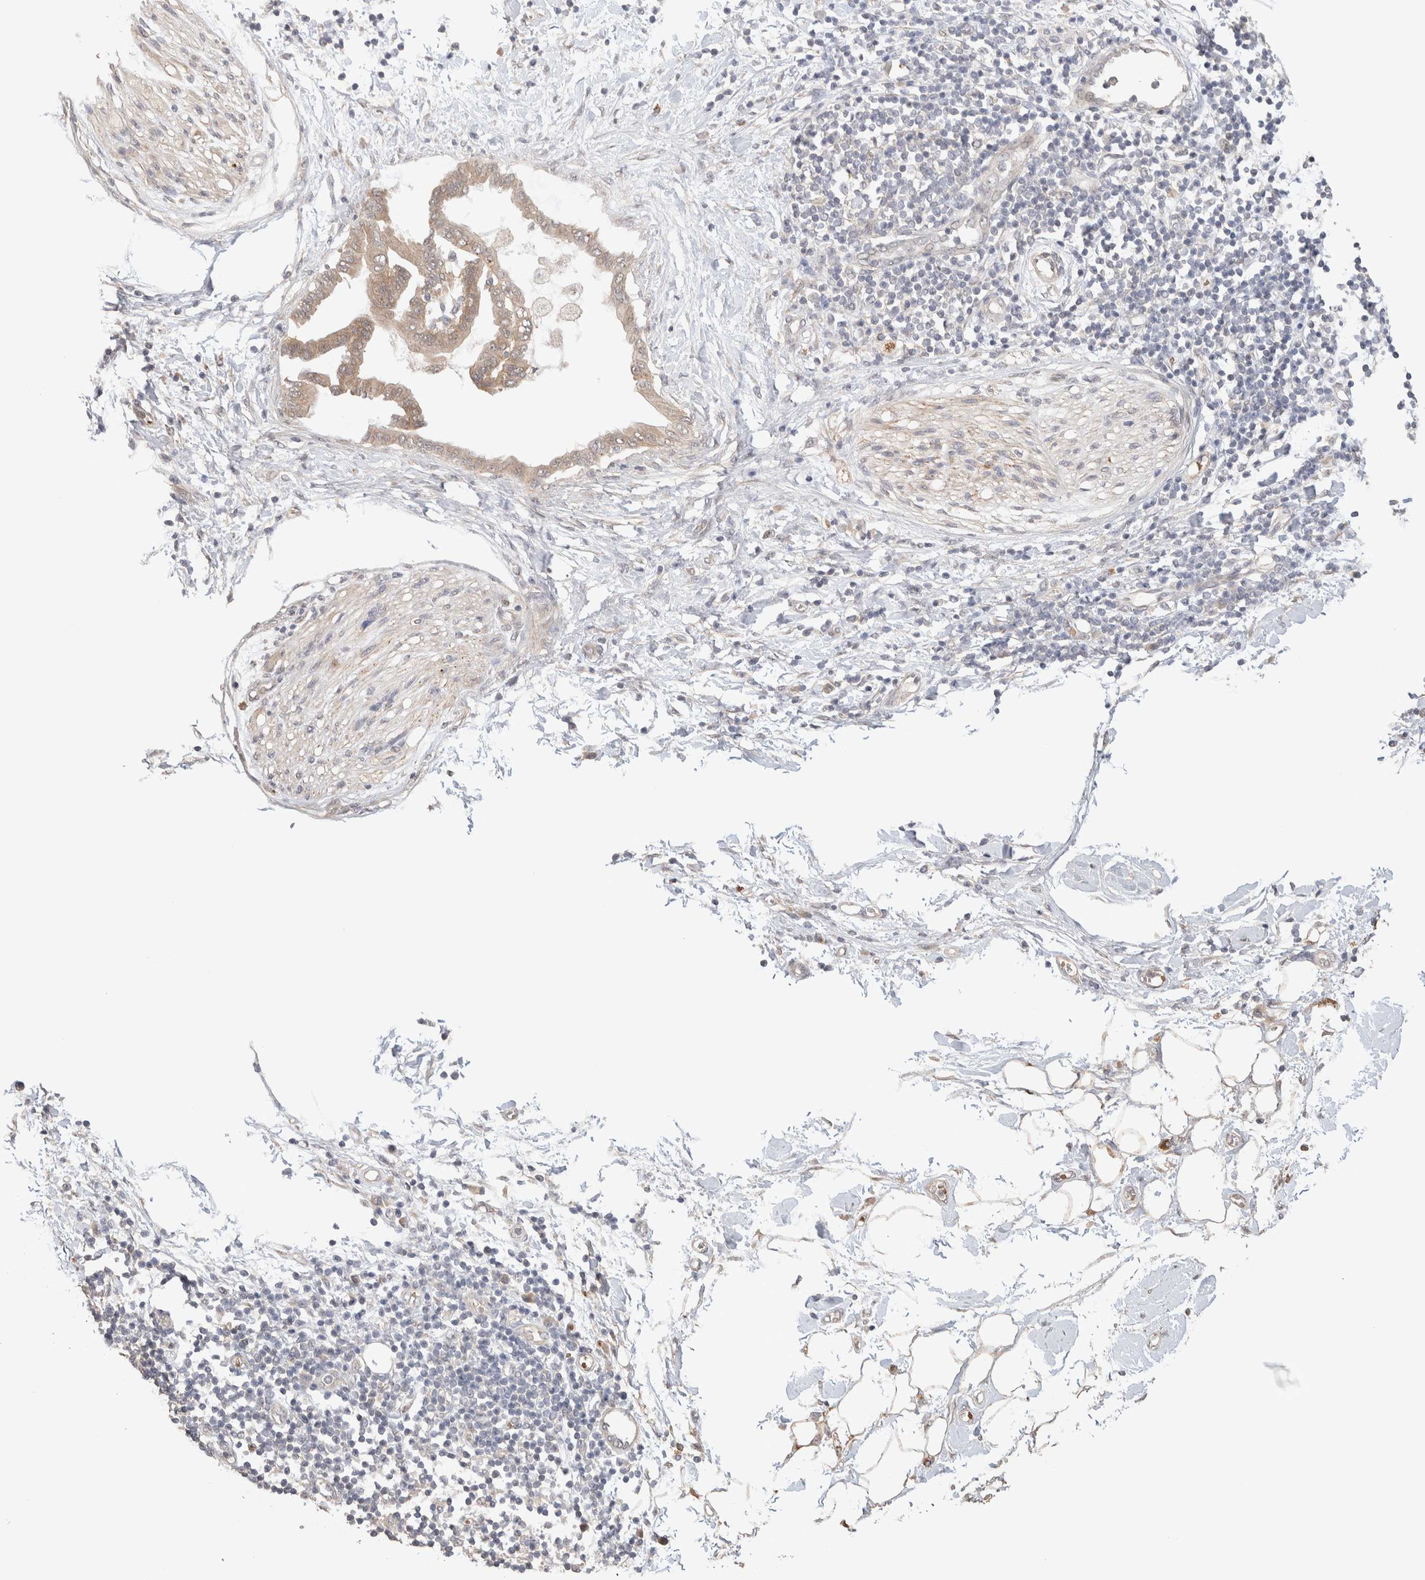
{"staining": {"intensity": "weak", "quantity": ">75%", "location": "cytoplasmic/membranous"}, "tissue": "pancreatic cancer", "cell_type": "Tumor cells", "image_type": "cancer", "snomed": [{"axis": "morphology", "description": "Normal tissue, NOS"}, {"axis": "morphology", "description": "Adenocarcinoma, NOS"}, {"axis": "topography", "description": "Pancreas"}, {"axis": "topography", "description": "Duodenum"}], "caption": "There is low levels of weak cytoplasmic/membranous staining in tumor cells of pancreatic adenocarcinoma, as demonstrated by immunohistochemical staining (brown color).", "gene": "CASK", "patient": {"sex": "female", "age": 60}}